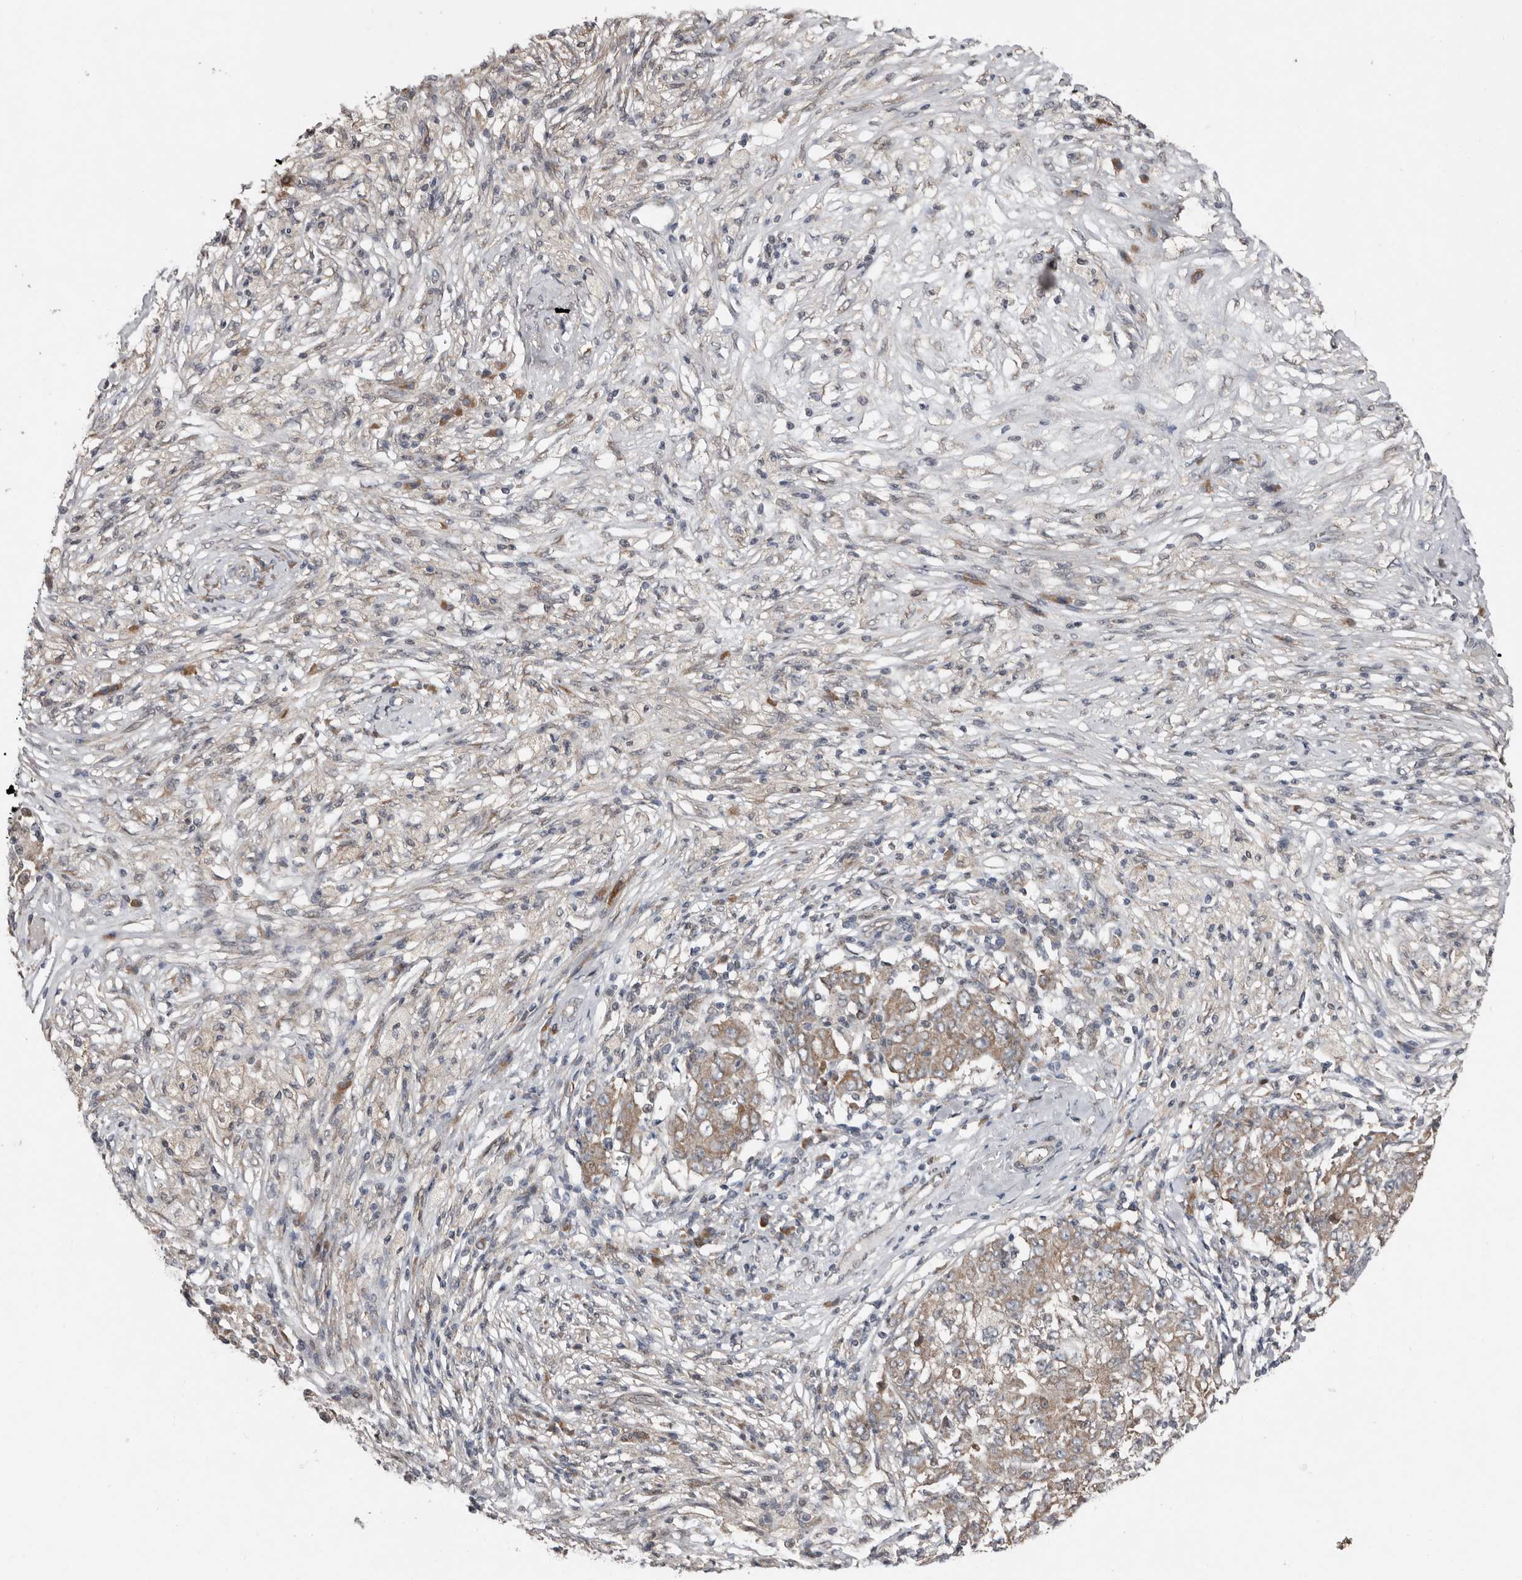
{"staining": {"intensity": "weak", "quantity": "25%-75%", "location": "cytoplasmic/membranous"}, "tissue": "ovarian cancer", "cell_type": "Tumor cells", "image_type": "cancer", "snomed": [{"axis": "morphology", "description": "Carcinoma, endometroid"}, {"axis": "topography", "description": "Ovary"}], "caption": "Immunohistochemistry (DAB) staining of human ovarian cancer (endometroid carcinoma) reveals weak cytoplasmic/membranous protein expression in about 25%-75% of tumor cells. (Brightfield microscopy of DAB IHC at high magnification).", "gene": "CHML", "patient": {"sex": "female", "age": 42}}